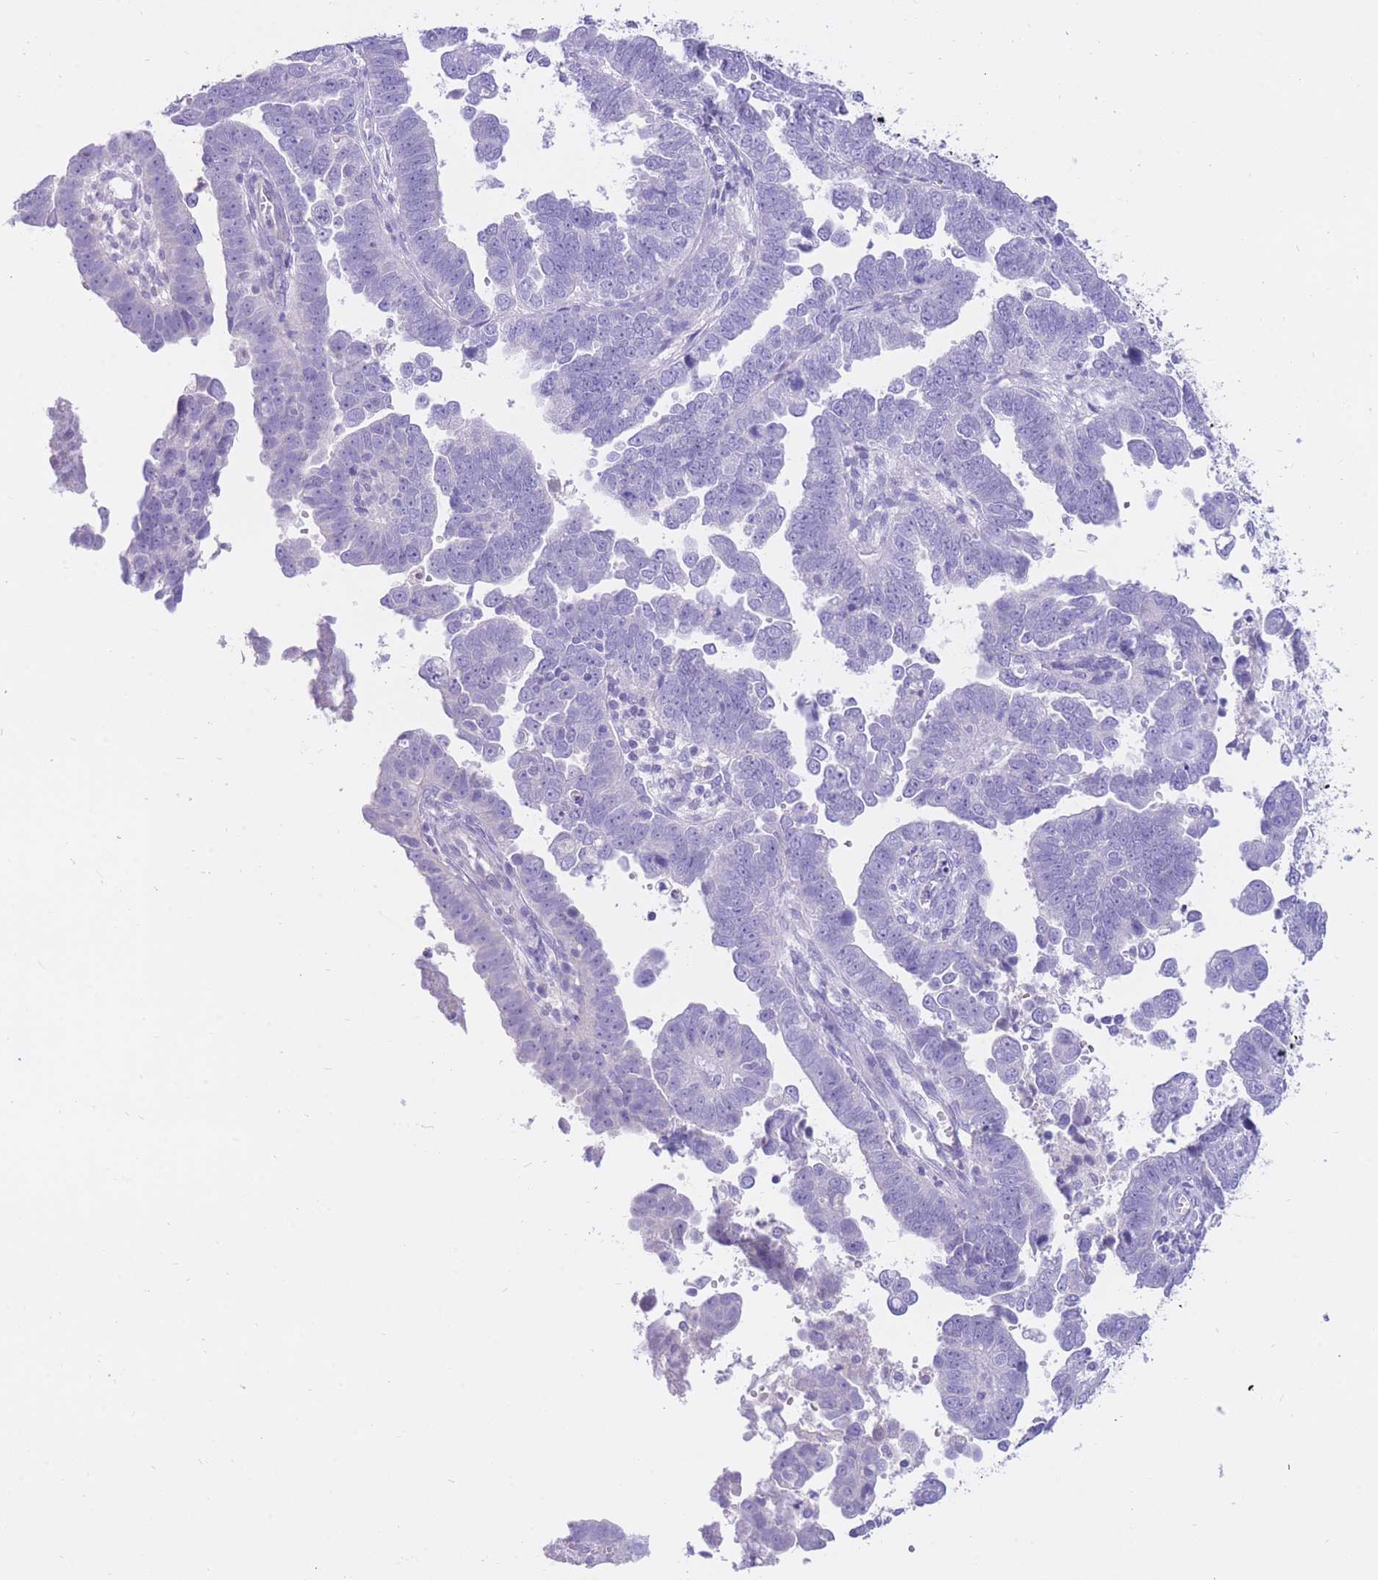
{"staining": {"intensity": "negative", "quantity": "none", "location": "none"}, "tissue": "endometrial cancer", "cell_type": "Tumor cells", "image_type": "cancer", "snomed": [{"axis": "morphology", "description": "Adenocarcinoma, NOS"}, {"axis": "topography", "description": "Endometrium"}], "caption": "The image reveals no staining of tumor cells in endometrial adenocarcinoma.", "gene": "SULT1A1", "patient": {"sex": "female", "age": 75}}